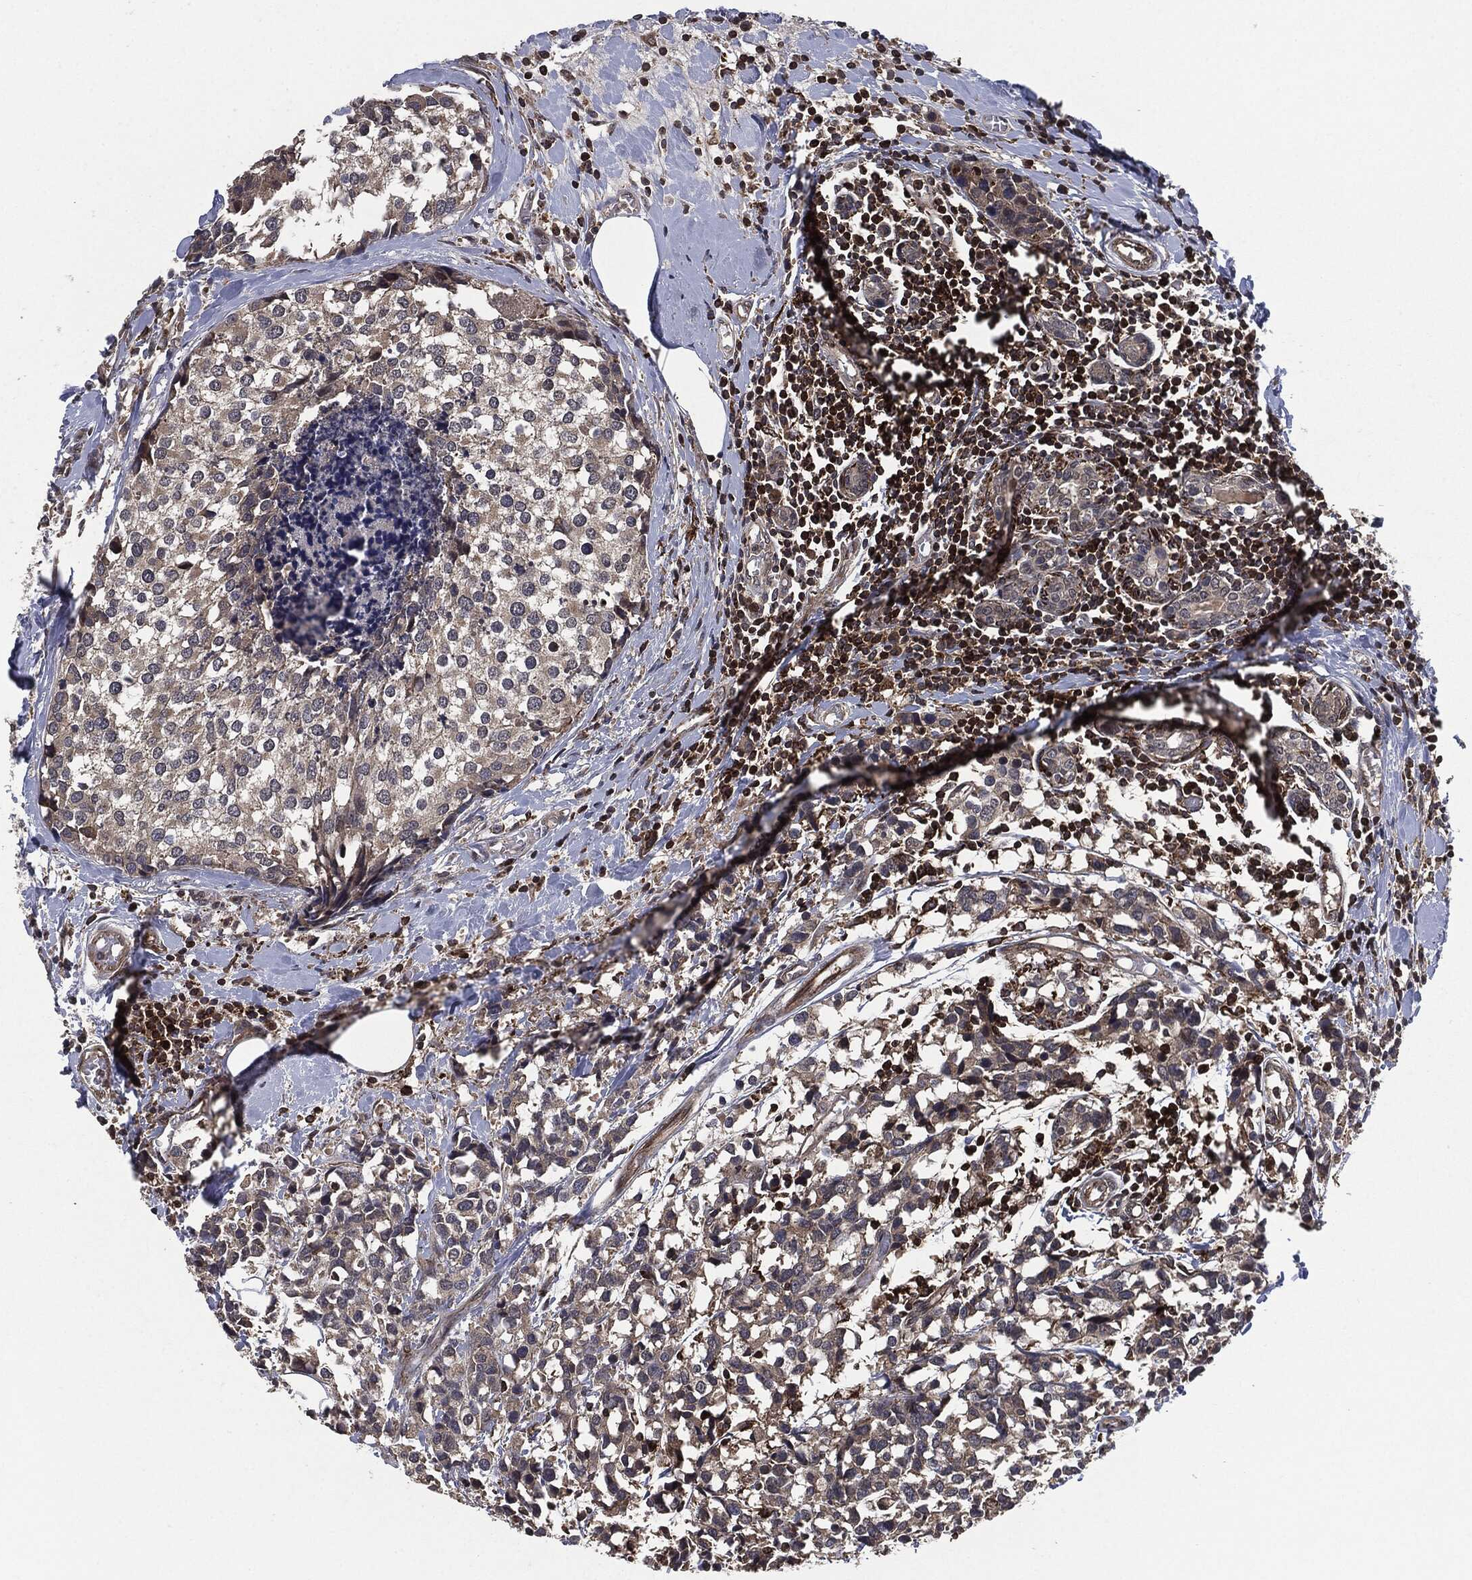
{"staining": {"intensity": "weak", "quantity": "<25%", "location": "cytoplasmic/membranous"}, "tissue": "breast cancer", "cell_type": "Tumor cells", "image_type": "cancer", "snomed": [{"axis": "morphology", "description": "Lobular carcinoma"}, {"axis": "topography", "description": "Breast"}], "caption": "This is an IHC histopathology image of human breast cancer (lobular carcinoma). There is no staining in tumor cells.", "gene": "UBR1", "patient": {"sex": "female", "age": 59}}